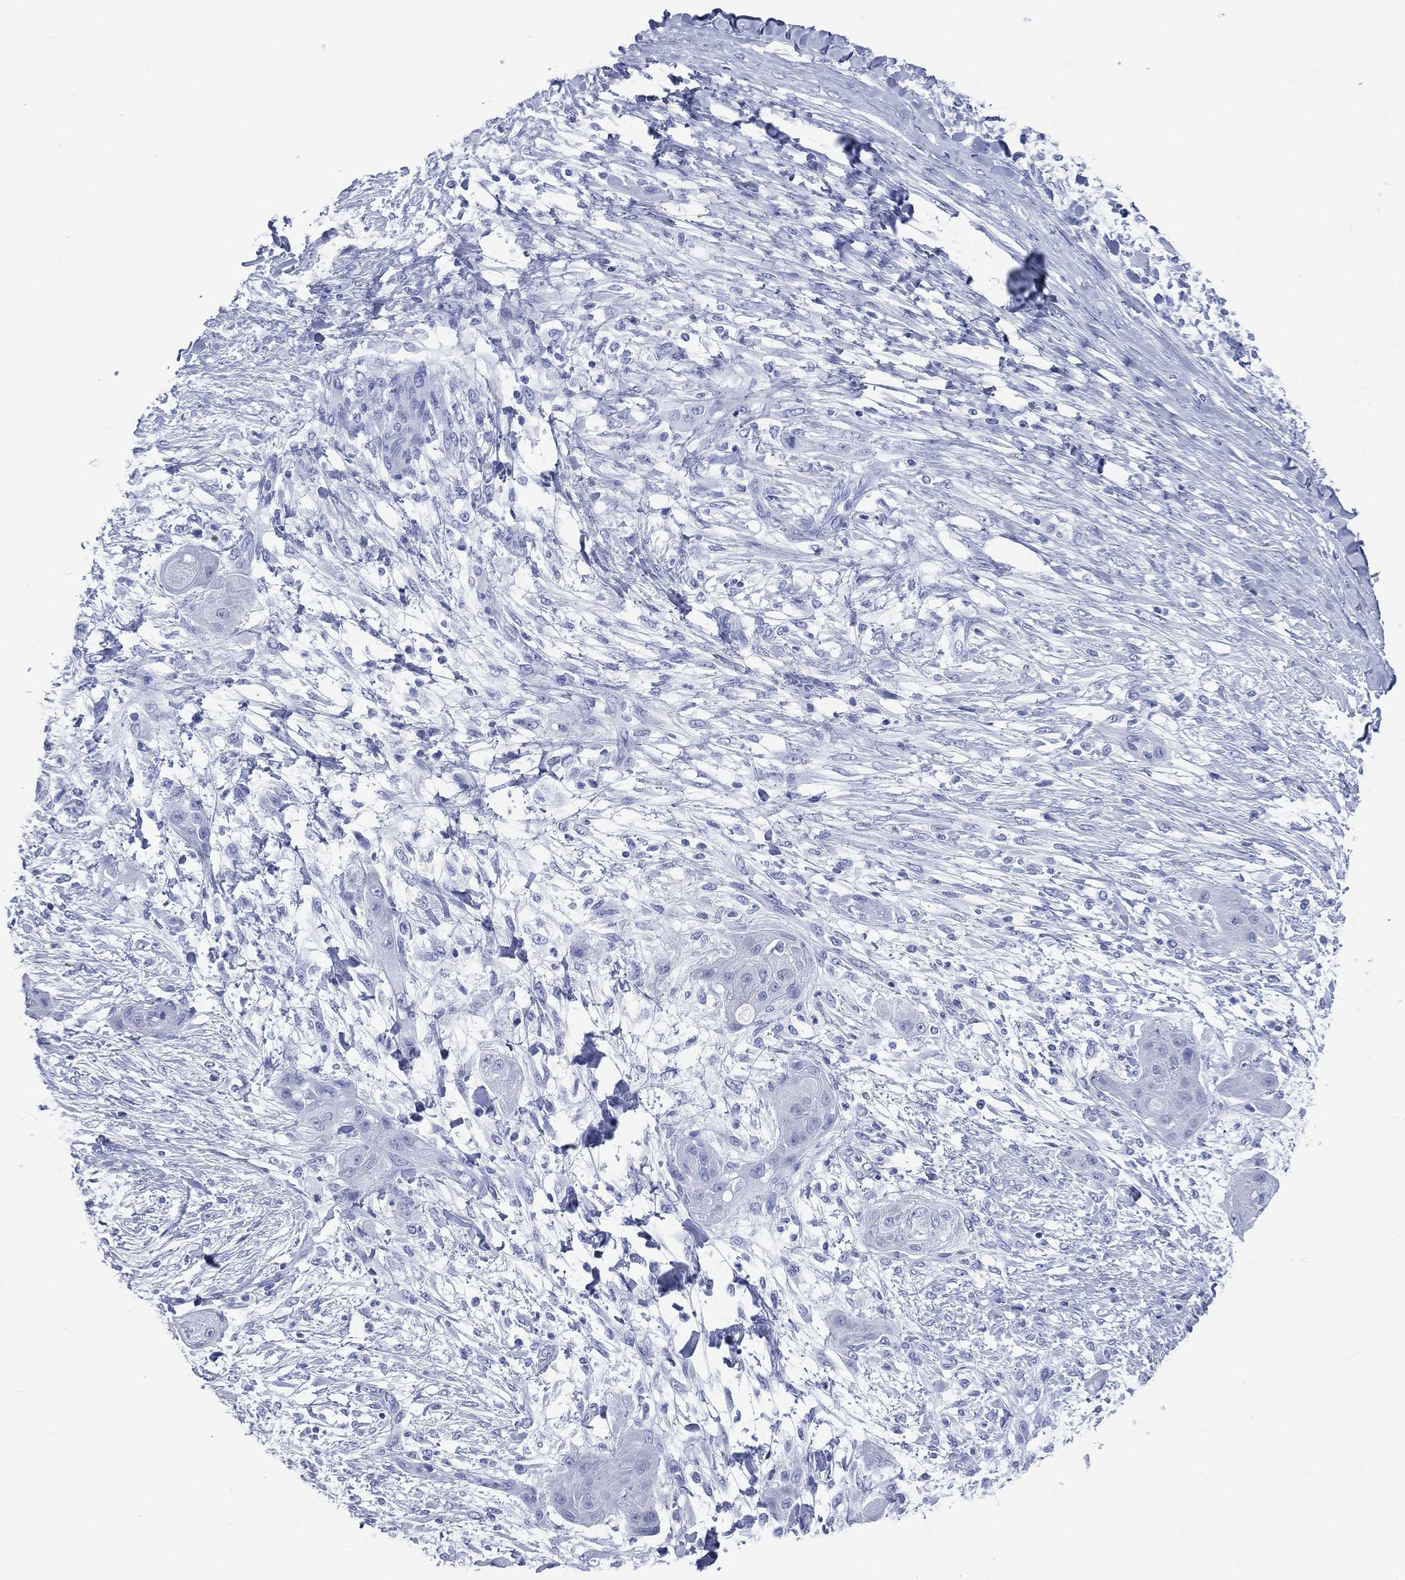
{"staining": {"intensity": "negative", "quantity": "none", "location": "none"}, "tissue": "skin cancer", "cell_type": "Tumor cells", "image_type": "cancer", "snomed": [{"axis": "morphology", "description": "Squamous cell carcinoma, NOS"}, {"axis": "topography", "description": "Skin"}], "caption": "Tumor cells are negative for protein expression in human squamous cell carcinoma (skin). The staining is performed using DAB (3,3'-diaminobenzidine) brown chromogen with nuclei counter-stained in using hematoxylin.", "gene": "SYP", "patient": {"sex": "male", "age": 62}}